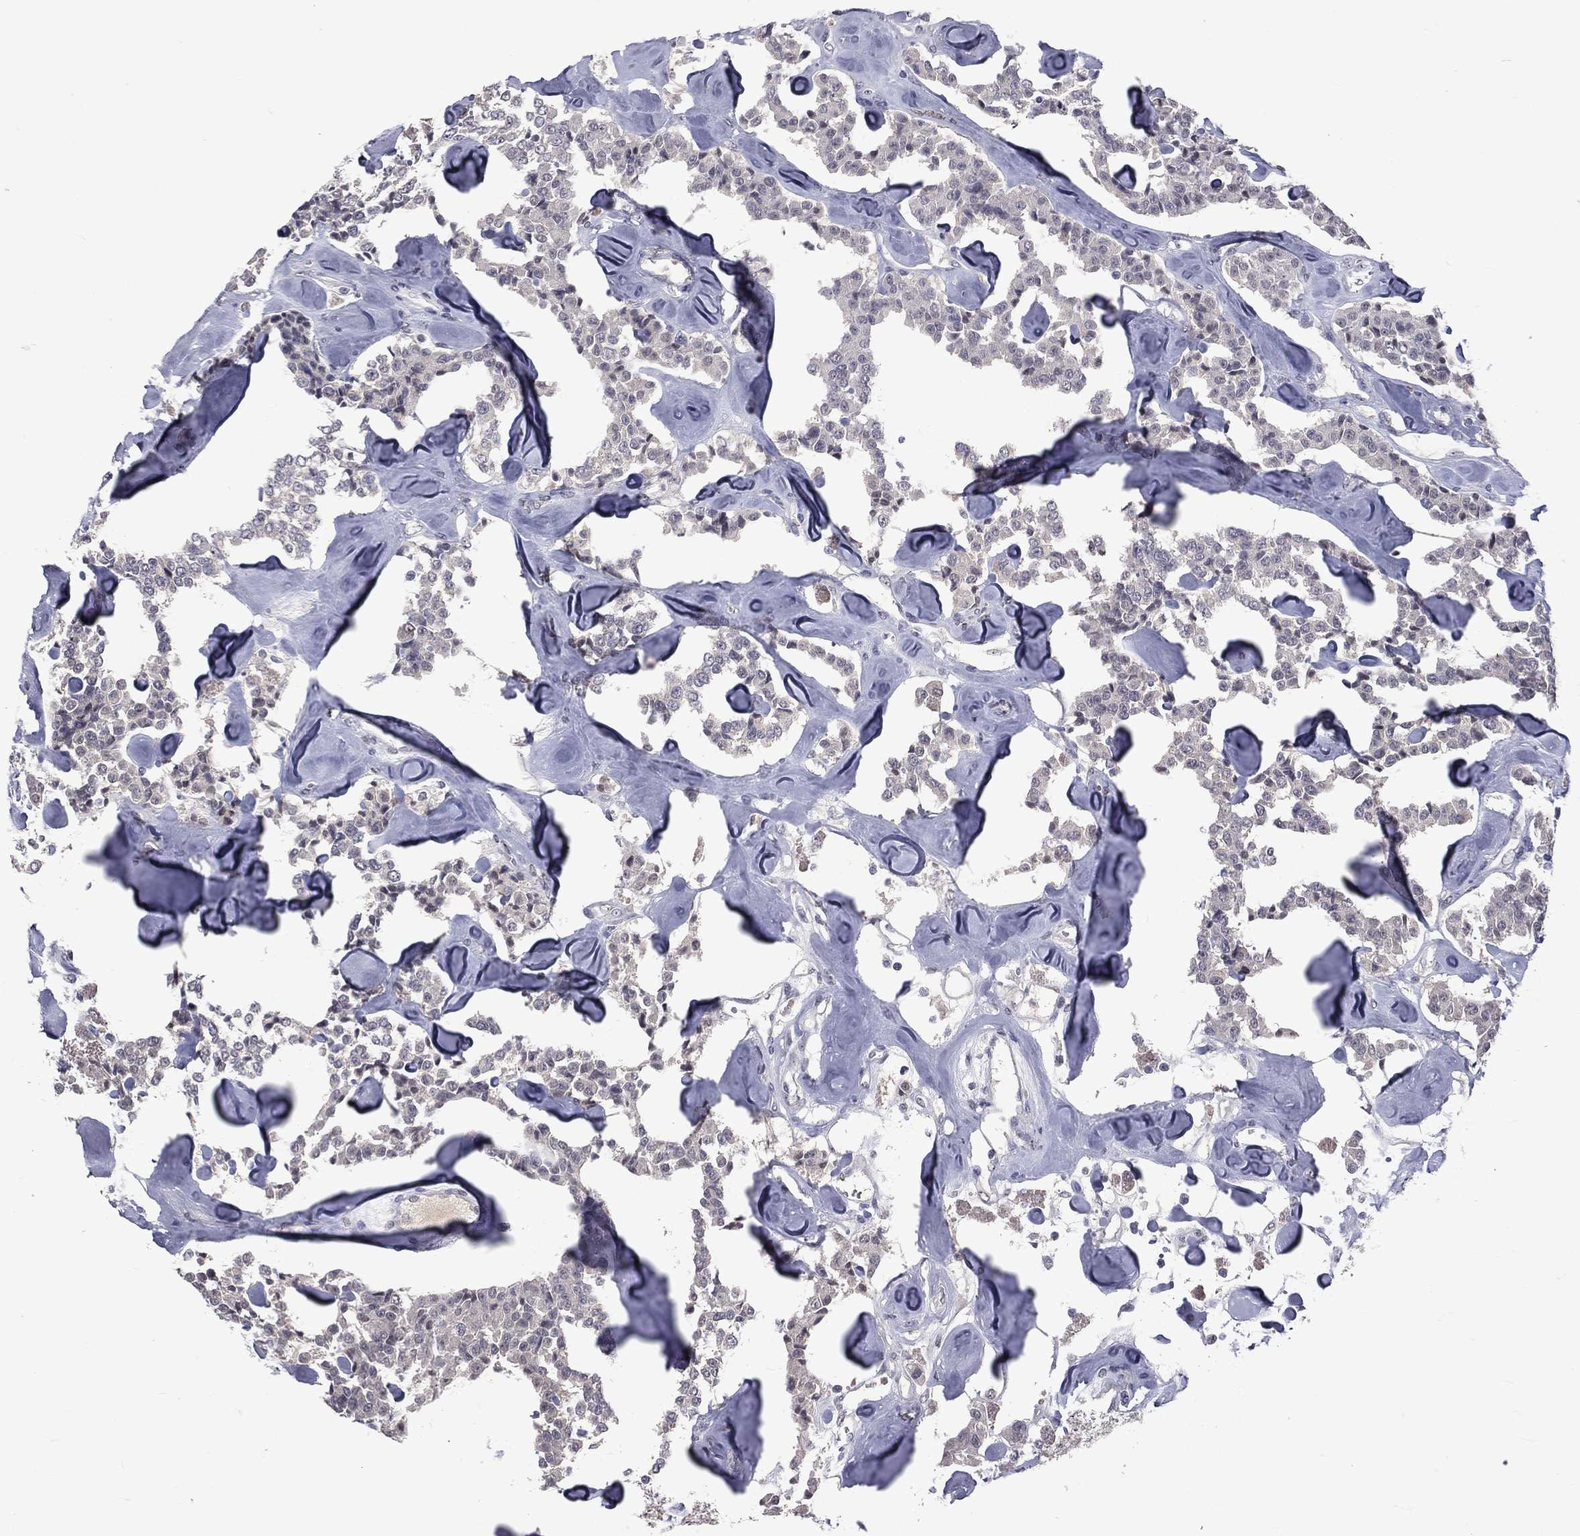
{"staining": {"intensity": "negative", "quantity": "none", "location": "none"}, "tissue": "carcinoid", "cell_type": "Tumor cells", "image_type": "cancer", "snomed": [{"axis": "morphology", "description": "Carcinoid, malignant, NOS"}, {"axis": "topography", "description": "Pancreas"}], "caption": "Histopathology image shows no protein expression in tumor cells of carcinoid tissue. (DAB IHC visualized using brightfield microscopy, high magnification).", "gene": "DSG4", "patient": {"sex": "male", "age": 41}}